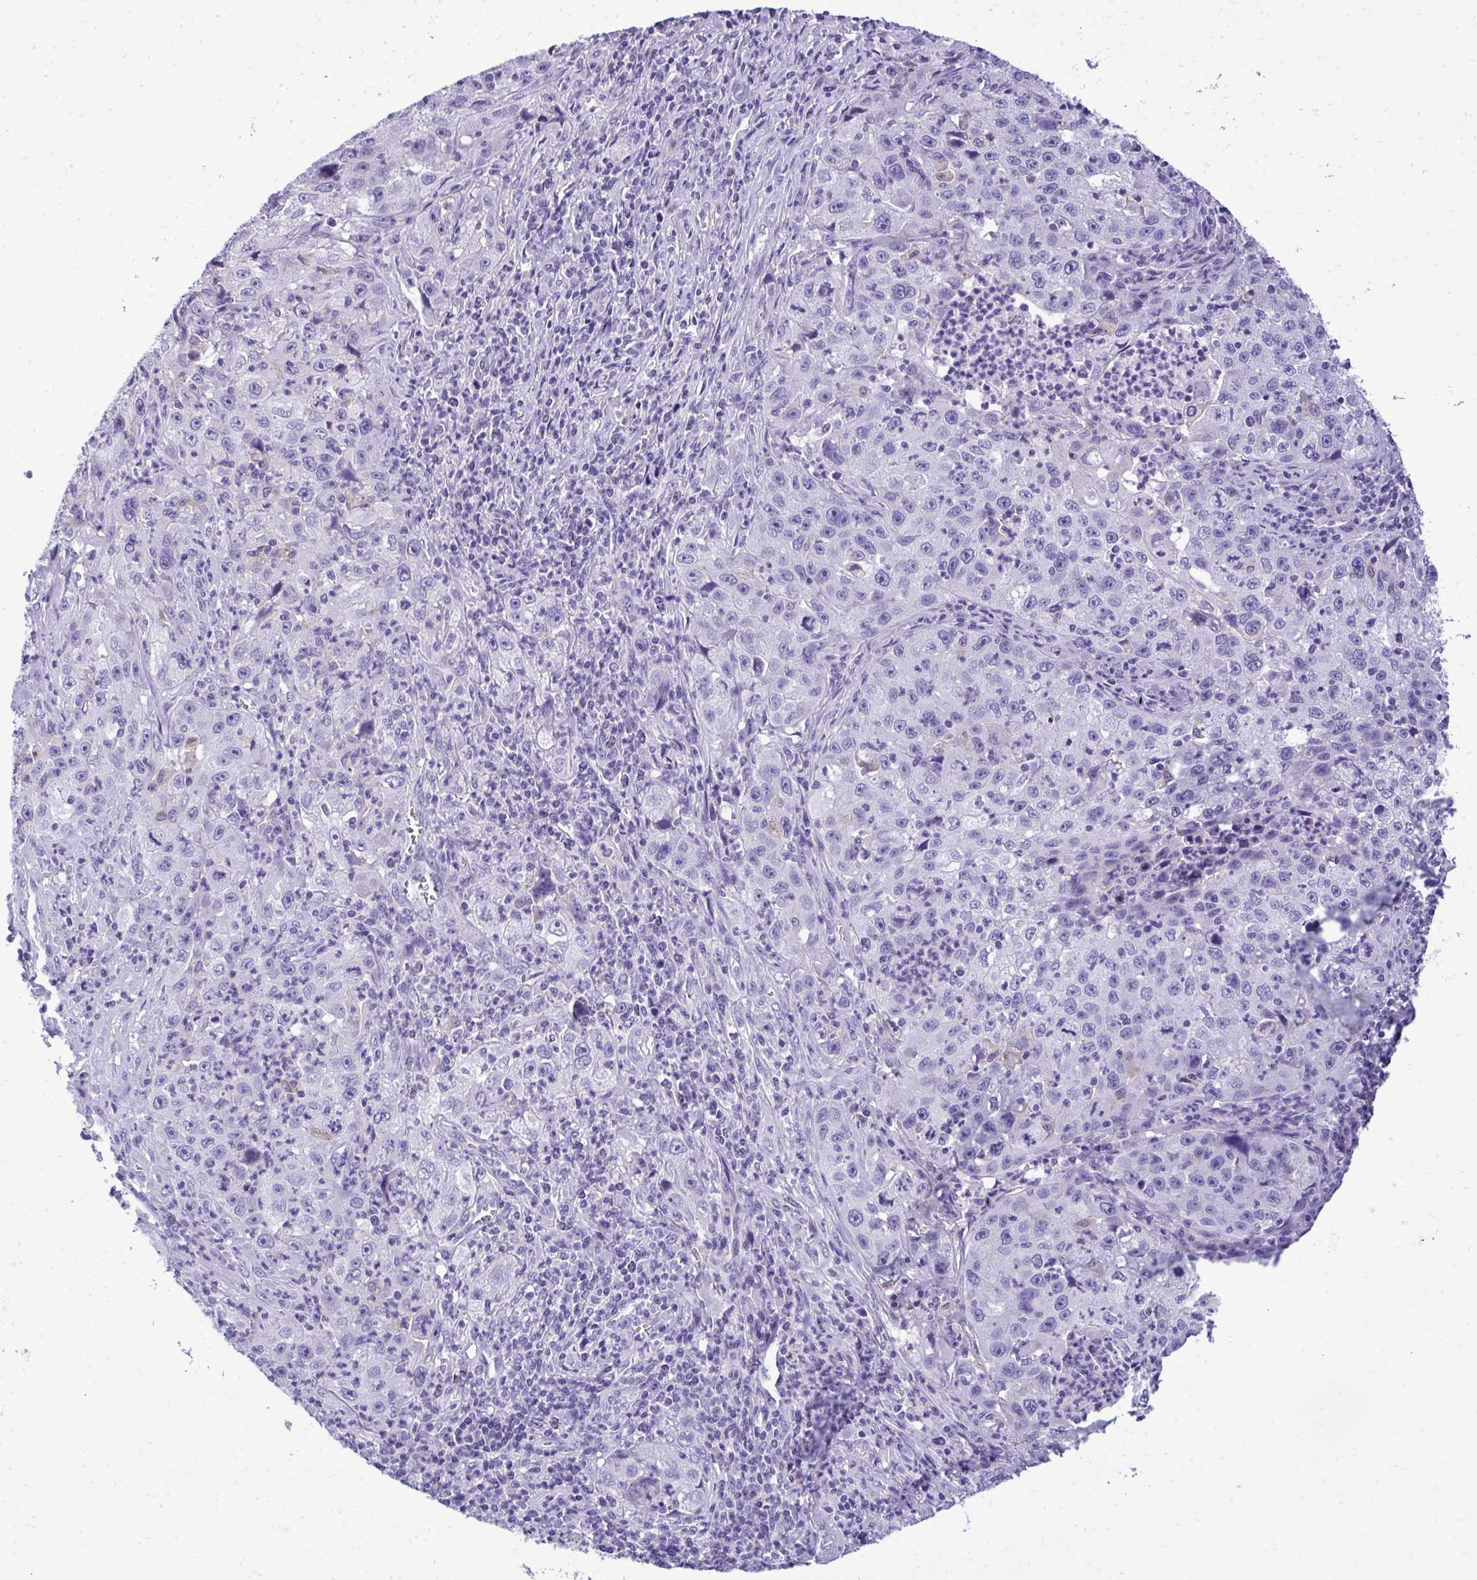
{"staining": {"intensity": "negative", "quantity": "none", "location": "none"}, "tissue": "lung cancer", "cell_type": "Tumor cells", "image_type": "cancer", "snomed": [{"axis": "morphology", "description": "Squamous cell carcinoma, NOS"}, {"axis": "topography", "description": "Lung"}], "caption": "The image demonstrates no significant expression in tumor cells of squamous cell carcinoma (lung).", "gene": "ST6GALNAC3", "patient": {"sex": "male", "age": 71}}